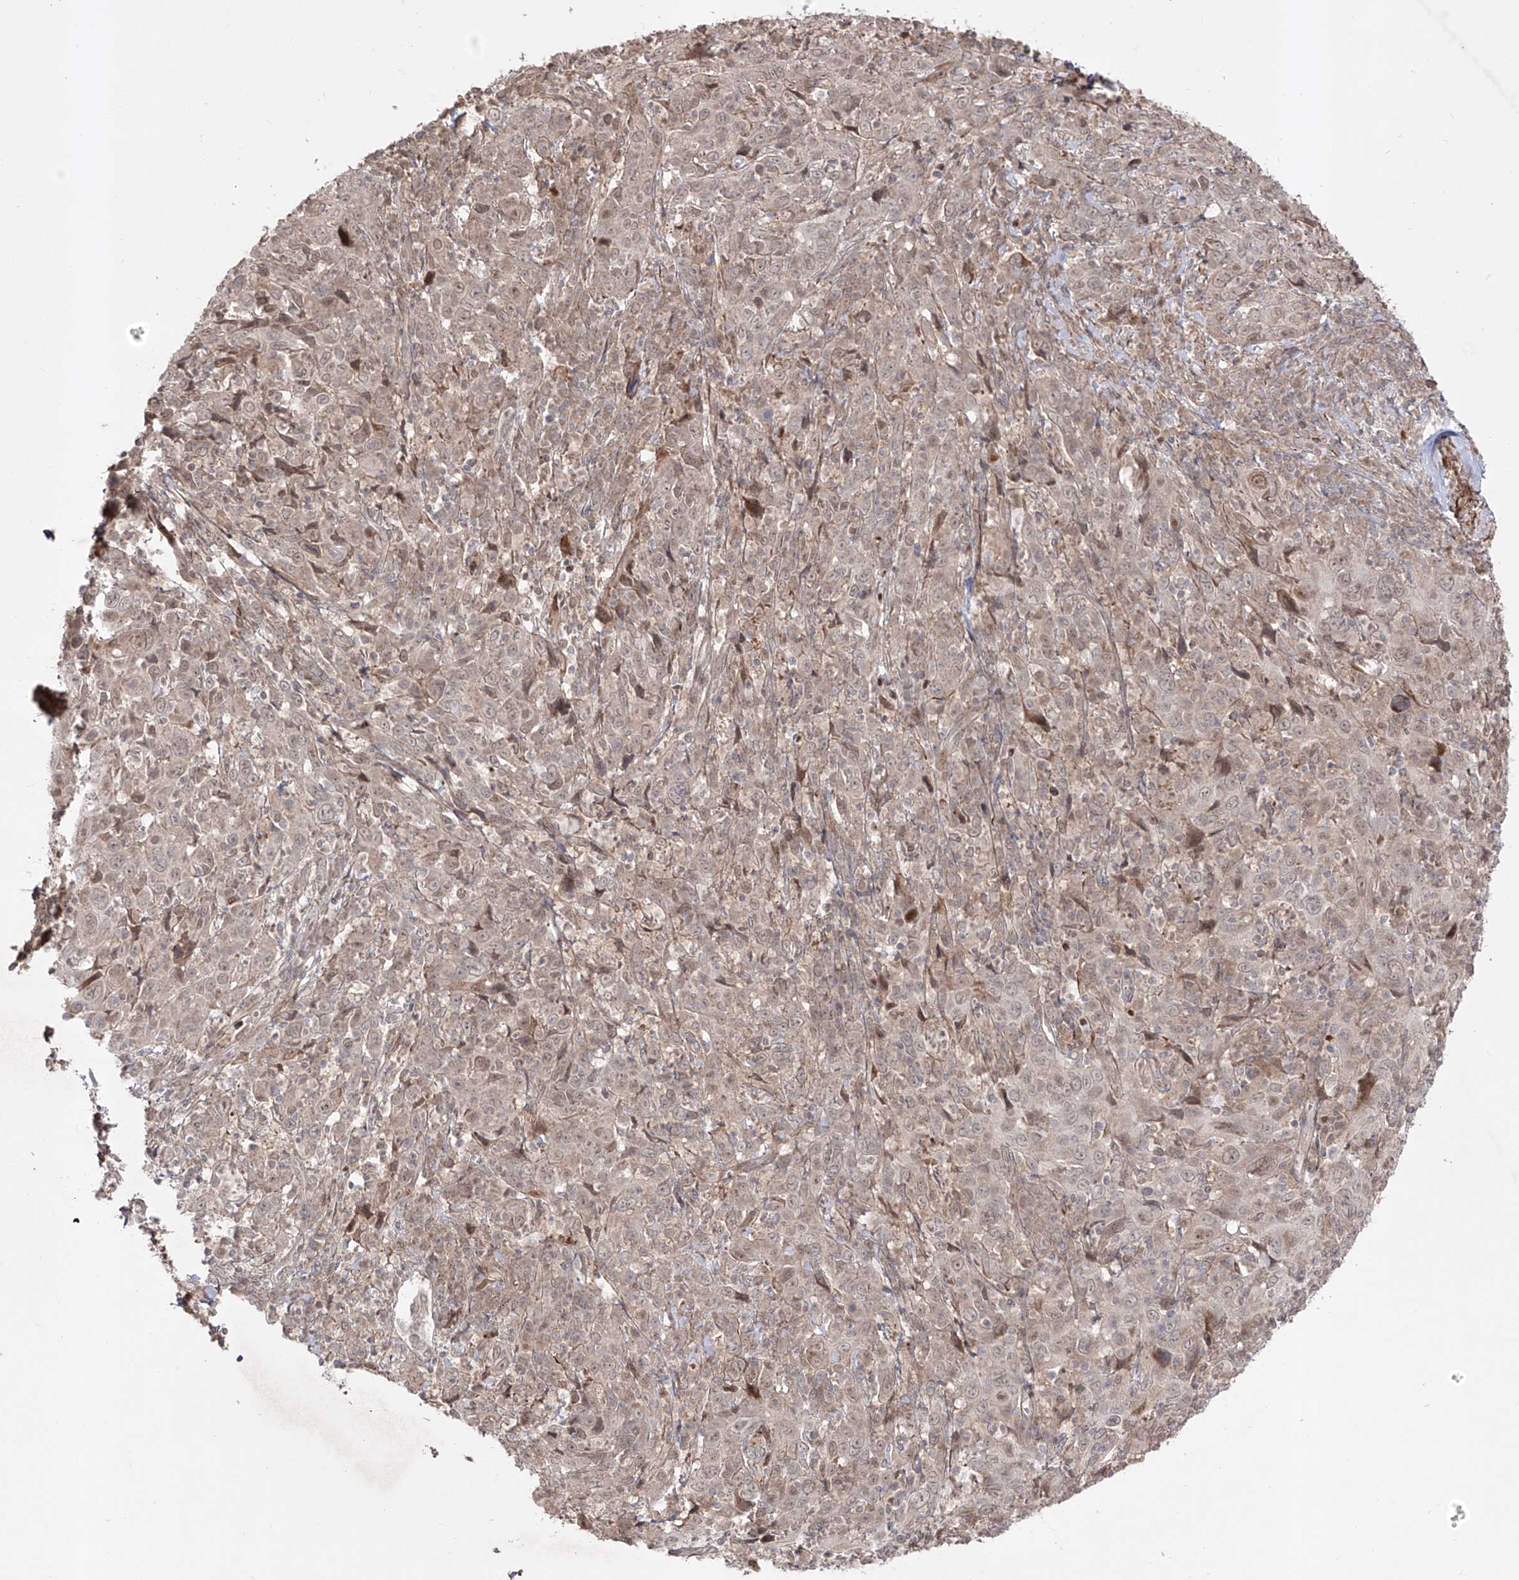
{"staining": {"intensity": "weak", "quantity": "25%-75%", "location": "cytoplasmic/membranous,nuclear"}, "tissue": "cervical cancer", "cell_type": "Tumor cells", "image_type": "cancer", "snomed": [{"axis": "morphology", "description": "Squamous cell carcinoma, NOS"}, {"axis": "topography", "description": "Cervix"}], "caption": "Immunohistochemical staining of human cervical cancer exhibits low levels of weak cytoplasmic/membranous and nuclear protein positivity in approximately 25%-75% of tumor cells.", "gene": "KDM1B", "patient": {"sex": "female", "age": 46}}